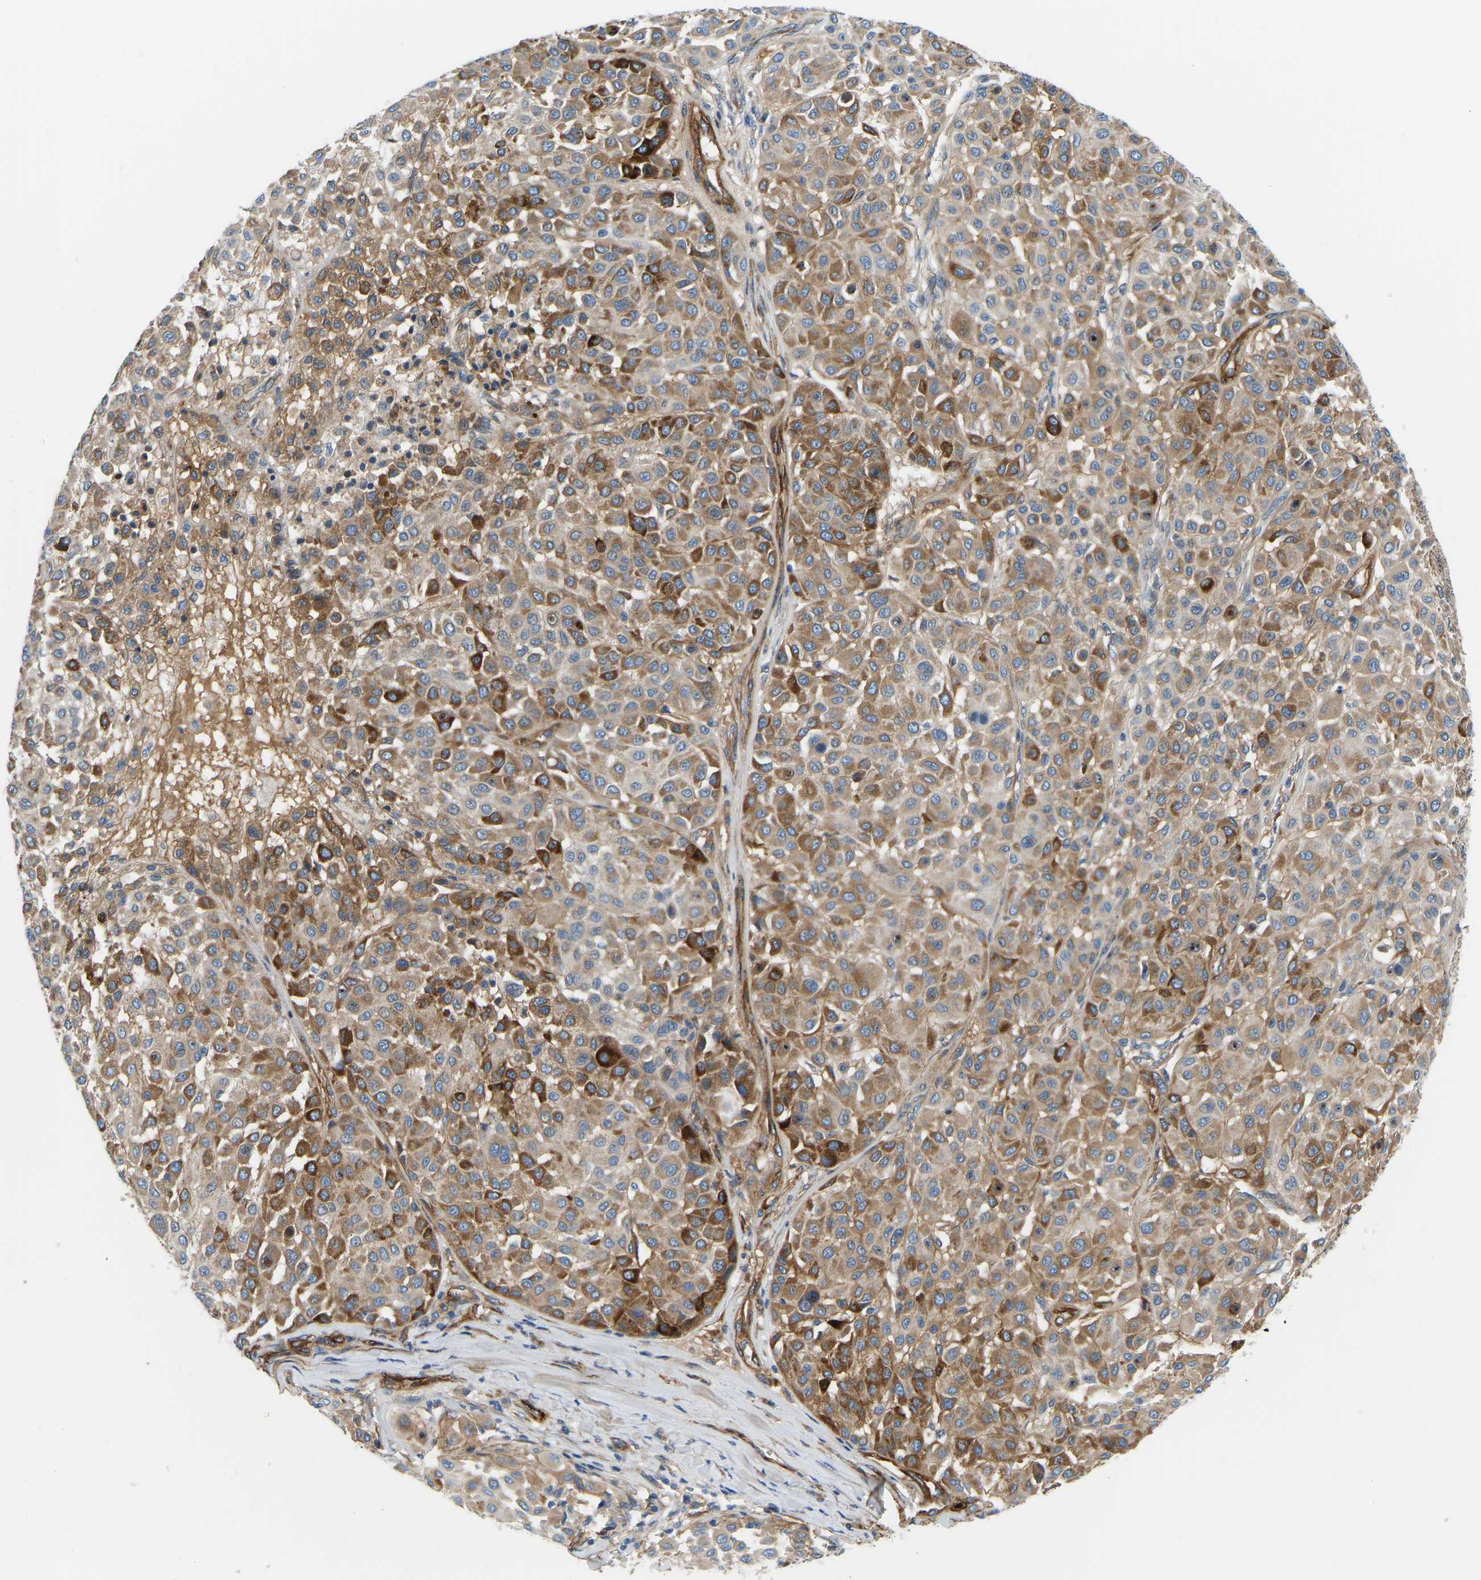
{"staining": {"intensity": "moderate", "quantity": ">75%", "location": "cytoplasmic/membranous"}, "tissue": "melanoma", "cell_type": "Tumor cells", "image_type": "cancer", "snomed": [{"axis": "morphology", "description": "Malignant melanoma, Metastatic site"}, {"axis": "topography", "description": "Soft tissue"}], "caption": "Immunohistochemical staining of human malignant melanoma (metastatic site) reveals medium levels of moderate cytoplasmic/membranous protein positivity in about >75% of tumor cells. Immunohistochemistry stains the protein of interest in brown and the nuclei are stained blue.", "gene": "COL15A1", "patient": {"sex": "male", "age": 41}}